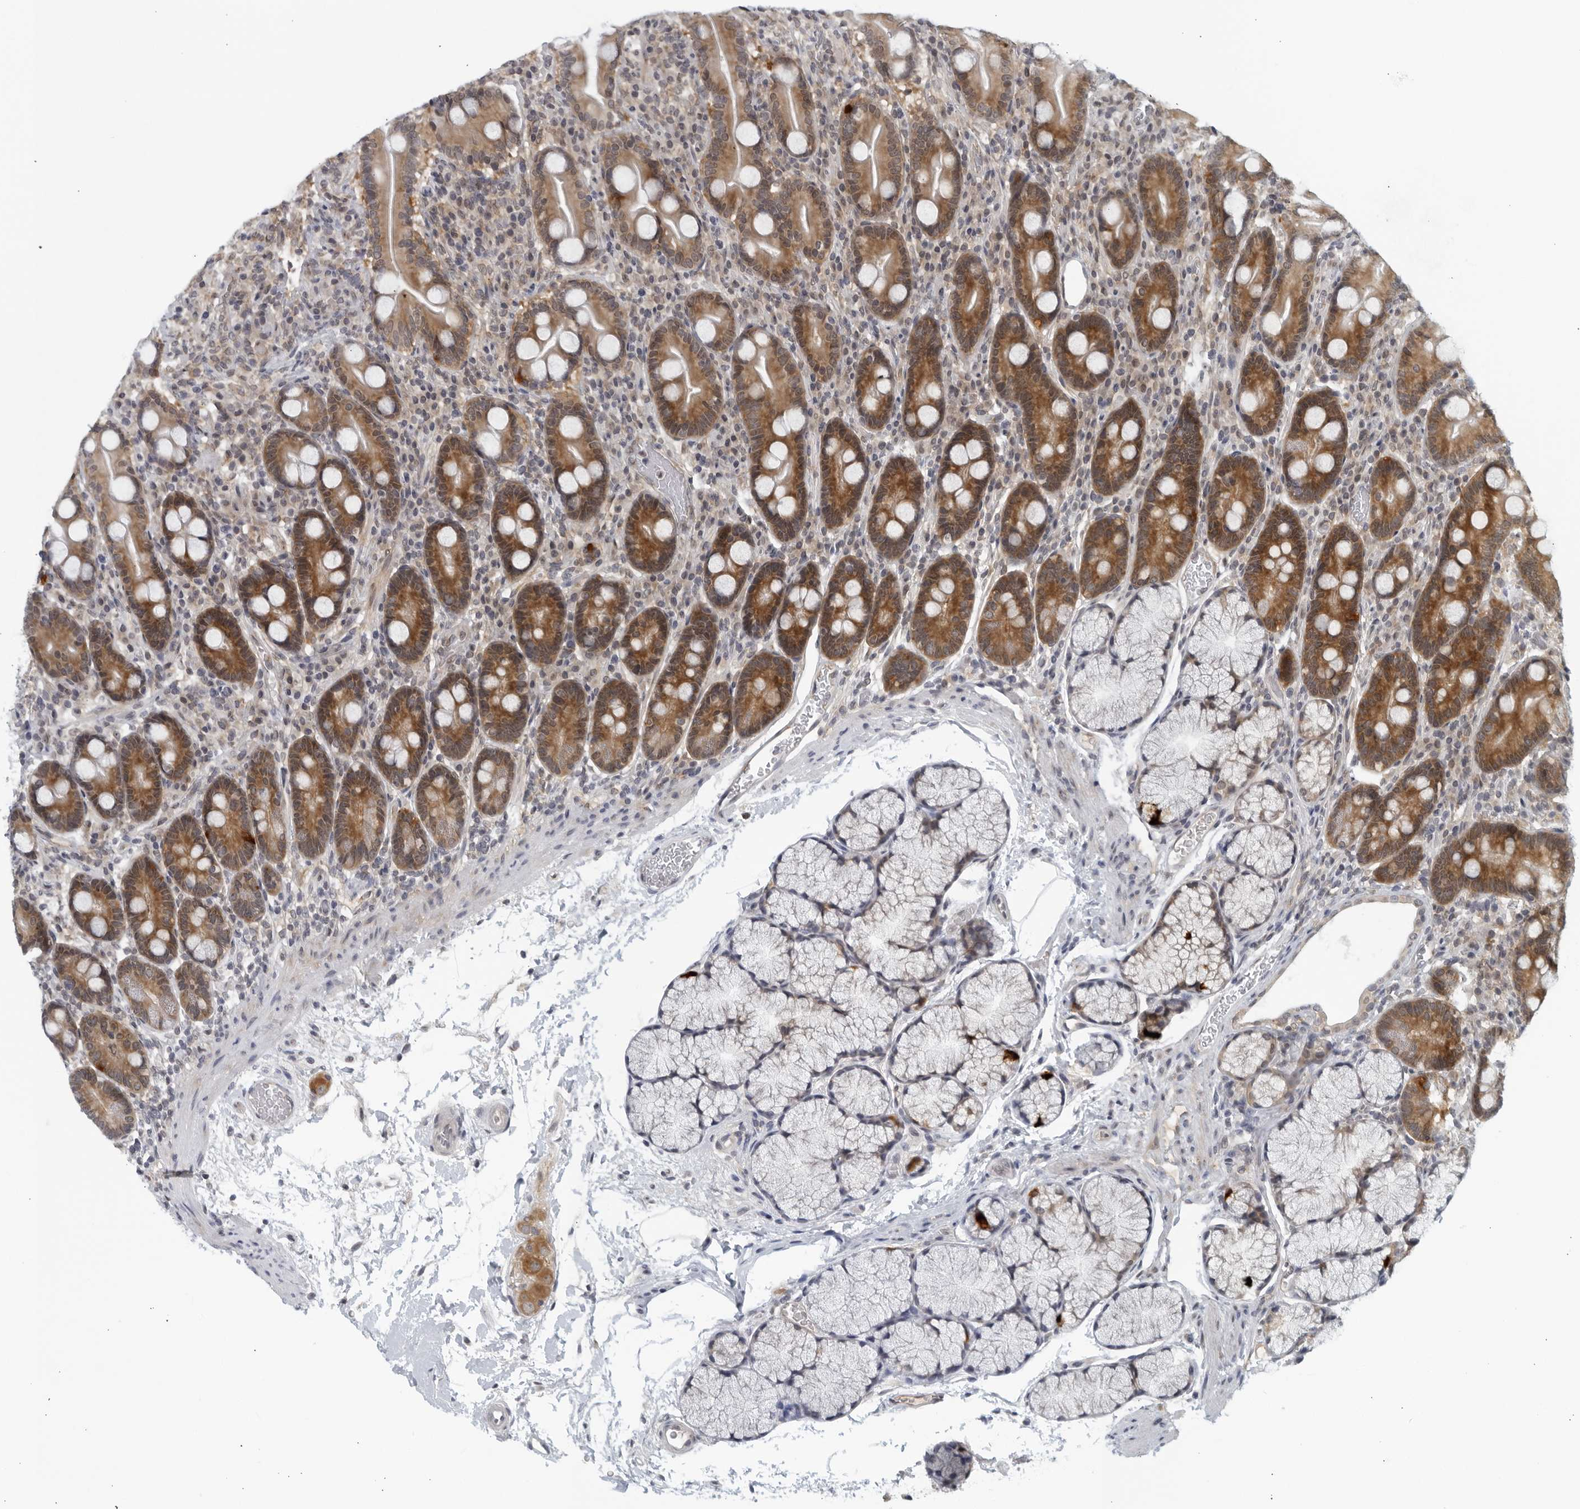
{"staining": {"intensity": "moderate", "quantity": ">75%", "location": "cytoplasmic/membranous"}, "tissue": "duodenum", "cell_type": "Glandular cells", "image_type": "normal", "snomed": [{"axis": "morphology", "description": "Normal tissue, NOS"}, {"axis": "topography", "description": "Duodenum"}], "caption": "Immunohistochemistry of benign duodenum displays medium levels of moderate cytoplasmic/membranous staining in about >75% of glandular cells.", "gene": "RC3H1", "patient": {"sex": "male", "age": 35}}